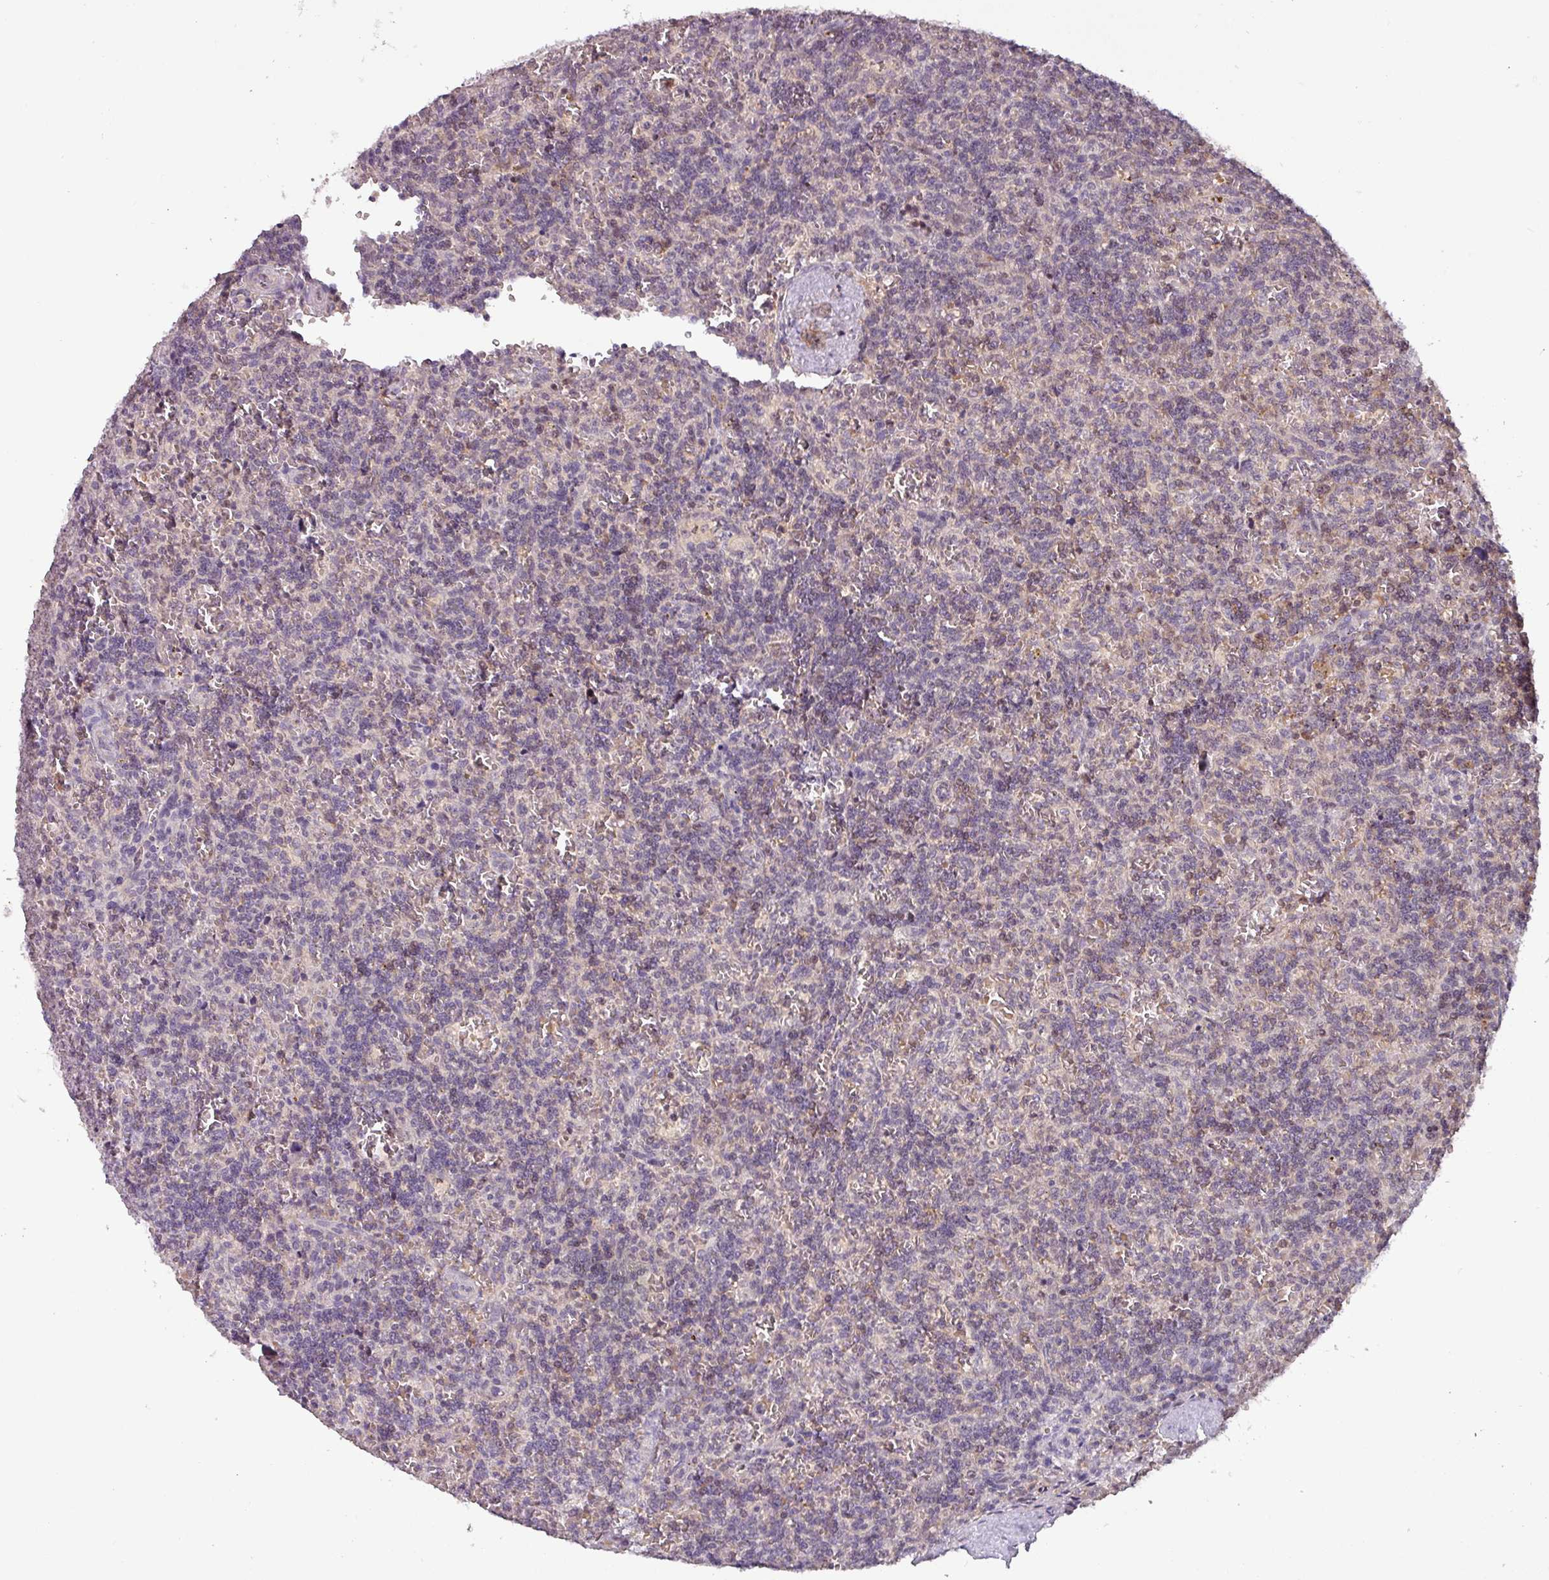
{"staining": {"intensity": "negative", "quantity": "none", "location": "none"}, "tissue": "lymphoma", "cell_type": "Tumor cells", "image_type": "cancer", "snomed": [{"axis": "morphology", "description": "Malignant lymphoma, non-Hodgkin's type, Low grade"}, {"axis": "topography", "description": "Spleen"}], "caption": "Lymphoma was stained to show a protein in brown. There is no significant positivity in tumor cells. Brightfield microscopy of immunohistochemistry stained with DAB (3,3'-diaminobenzidine) (brown) and hematoxylin (blue), captured at high magnification.", "gene": "SLC5A10", "patient": {"sex": "male", "age": 73}}